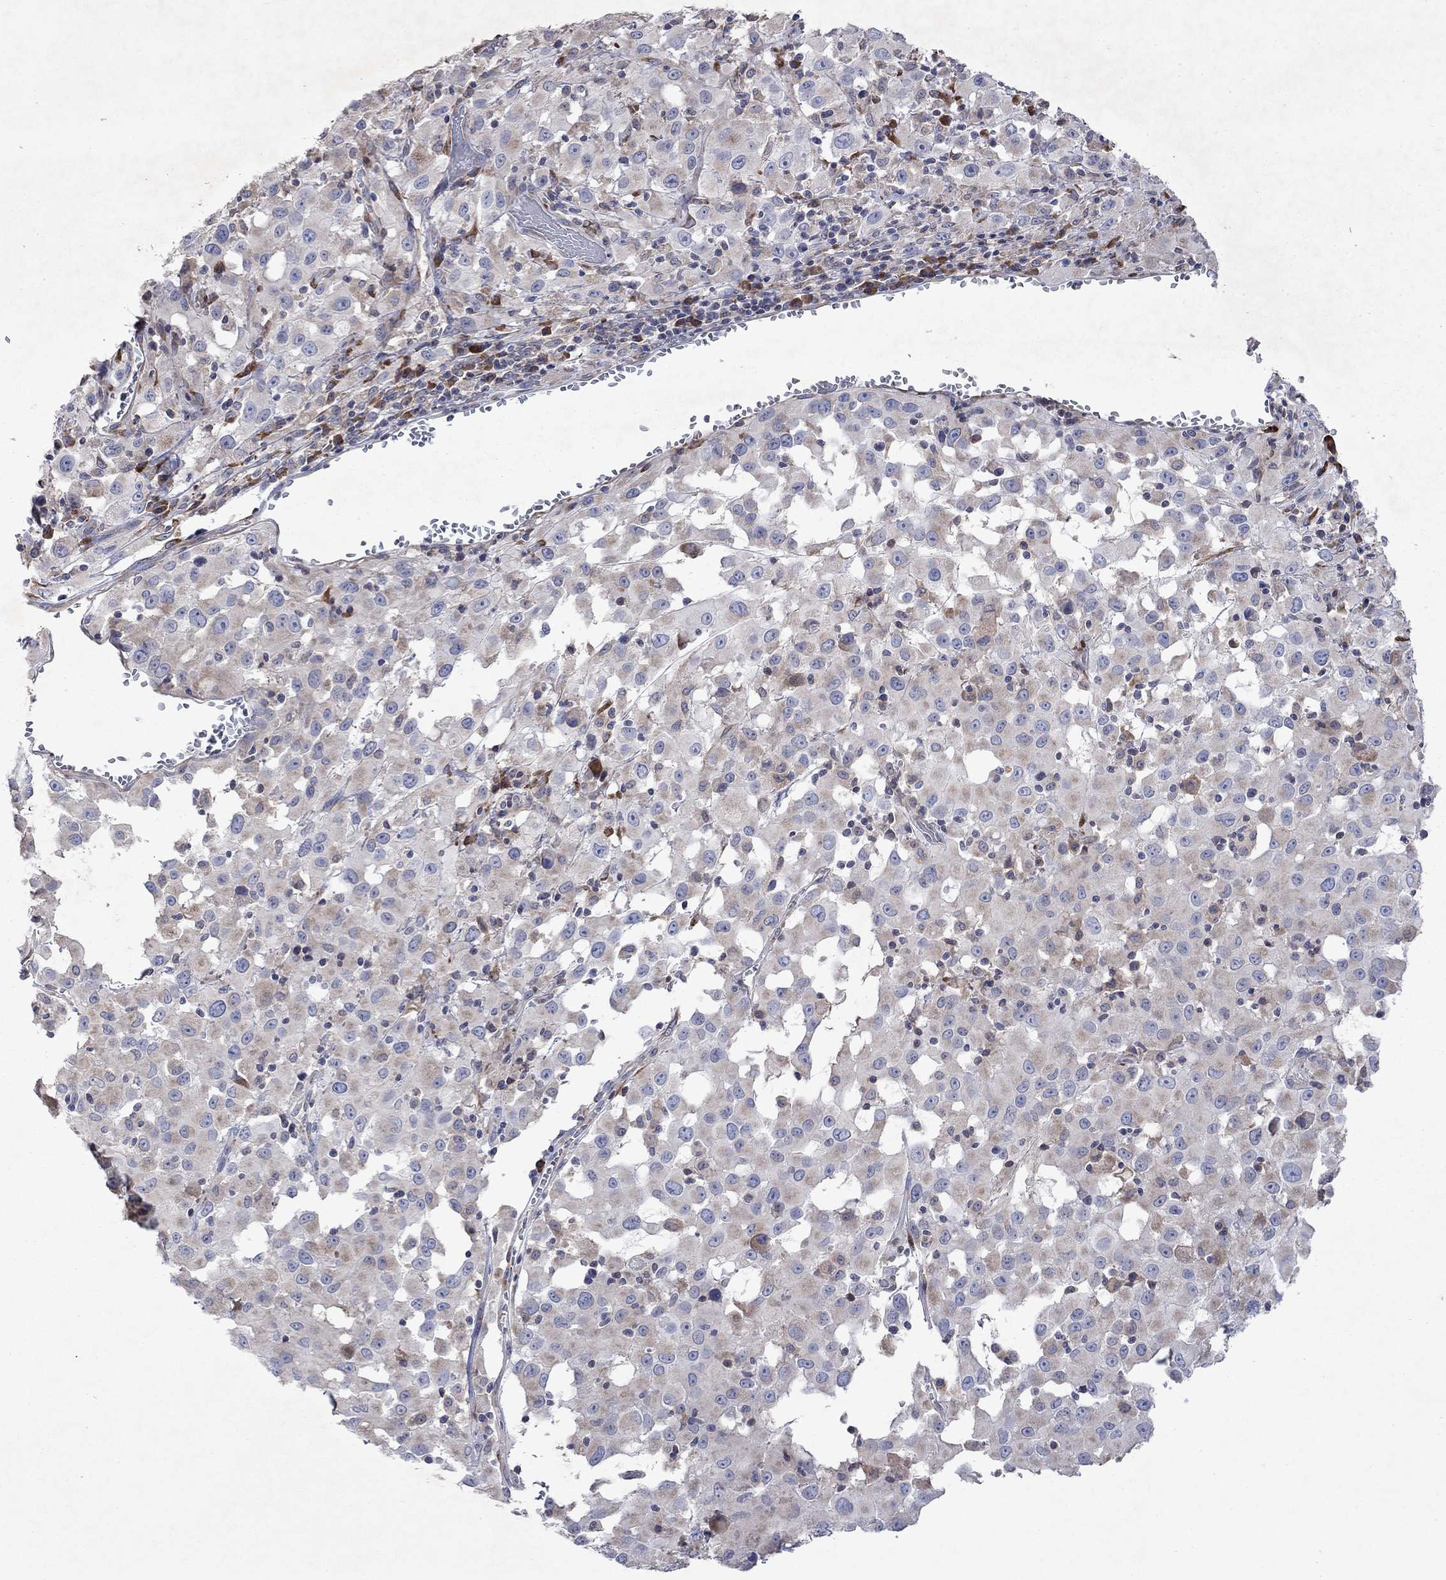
{"staining": {"intensity": "negative", "quantity": "none", "location": "none"}, "tissue": "melanoma", "cell_type": "Tumor cells", "image_type": "cancer", "snomed": [{"axis": "morphology", "description": "Malignant melanoma, Metastatic site"}, {"axis": "topography", "description": "Lymph node"}], "caption": "Tumor cells are negative for brown protein staining in melanoma. Nuclei are stained in blue.", "gene": "TMEM97", "patient": {"sex": "male", "age": 50}}